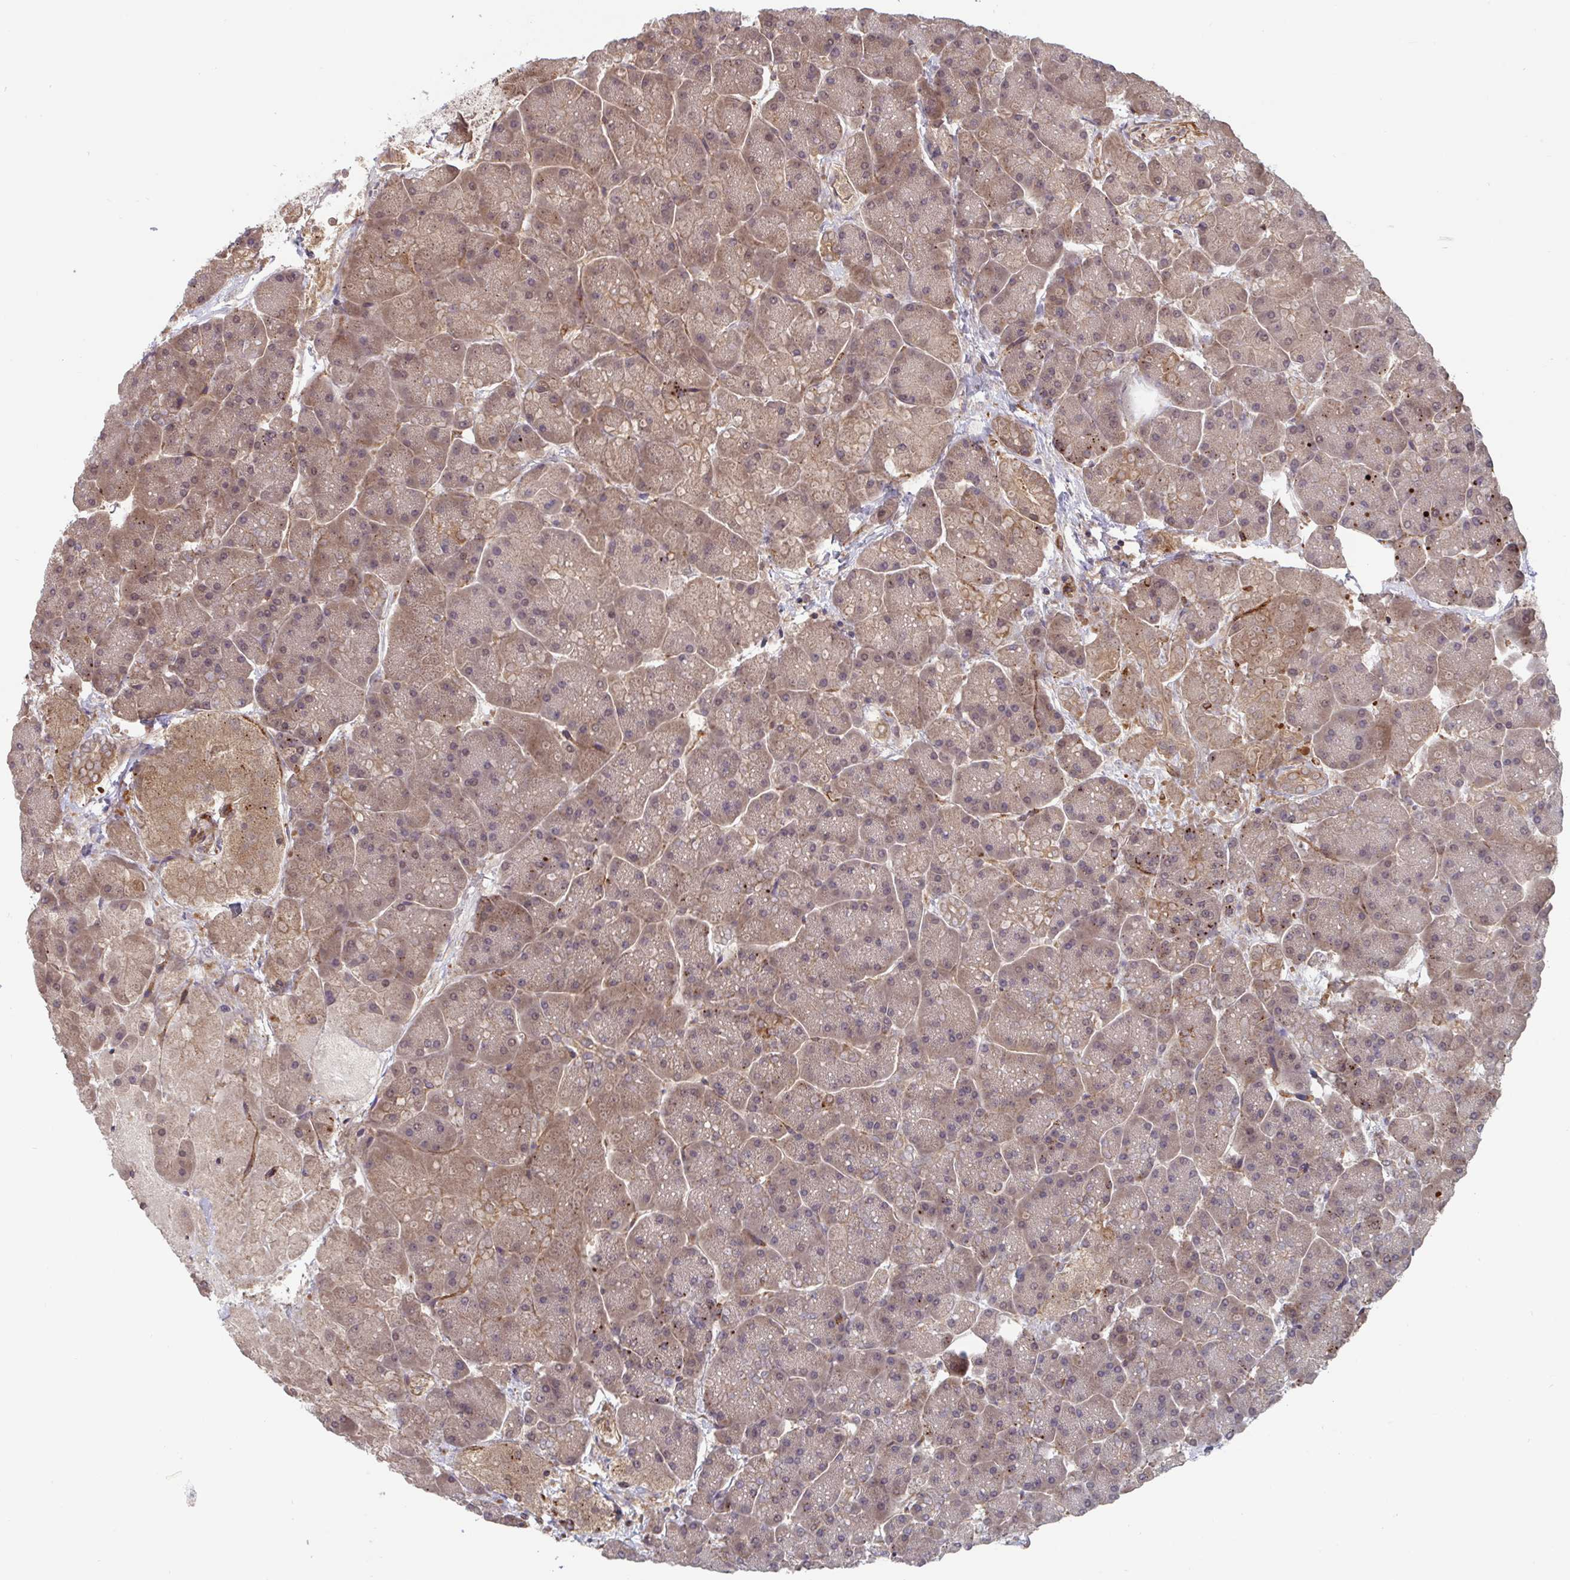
{"staining": {"intensity": "weak", "quantity": ">75%", "location": "cytoplasmic/membranous,nuclear"}, "tissue": "pancreas", "cell_type": "Exocrine glandular cells", "image_type": "normal", "snomed": [{"axis": "morphology", "description": "Normal tissue, NOS"}, {"axis": "topography", "description": "Pancreas"}, {"axis": "topography", "description": "Peripheral nerve tissue"}], "caption": "Pancreas stained for a protein (brown) shows weak cytoplasmic/membranous,nuclear positive expression in approximately >75% of exocrine glandular cells.", "gene": "TIGAR", "patient": {"sex": "male", "age": 54}}